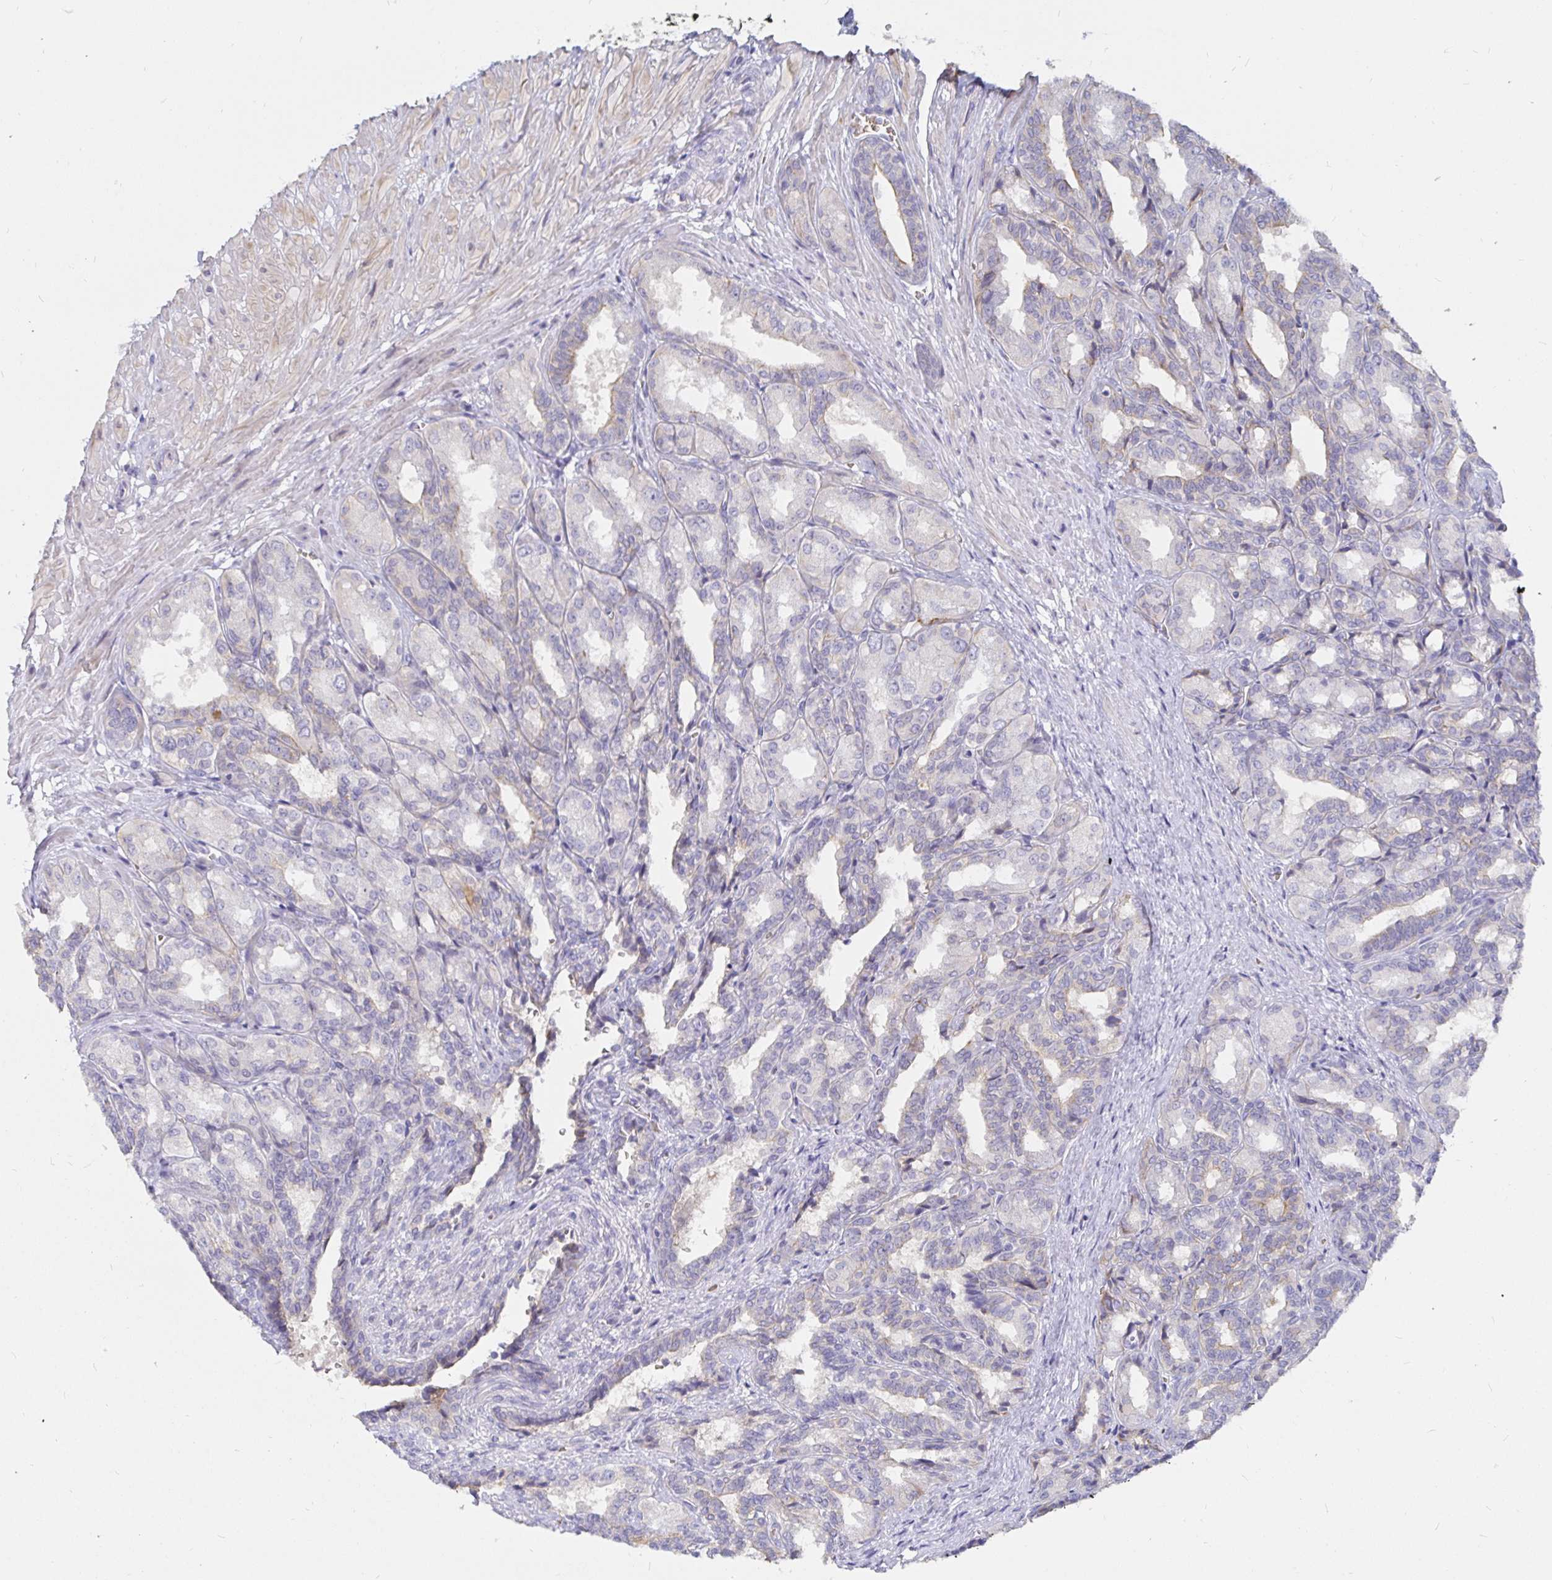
{"staining": {"intensity": "negative", "quantity": "none", "location": "none"}, "tissue": "seminal vesicle", "cell_type": "Glandular cells", "image_type": "normal", "snomed": [{"axis": "morphology", "description": "Normal tissue, NOS"}, {"axis": "topography", "description": "Seminal veicle"}], "caption": "This image is of unremarkable seminal vesicle stained with immunohistochemistry to label a protein in brown with the nuclei are counter-stained blue. There is no expression in glandular cells. Brightfield microscopy of IHC stained with DAB (3,3'-diaminobenzidine) (brown) and hematoxylin (blue), captured at high magnification.", "gene": "KCTD19", "patient": {"sex": "male", "age": 68}}